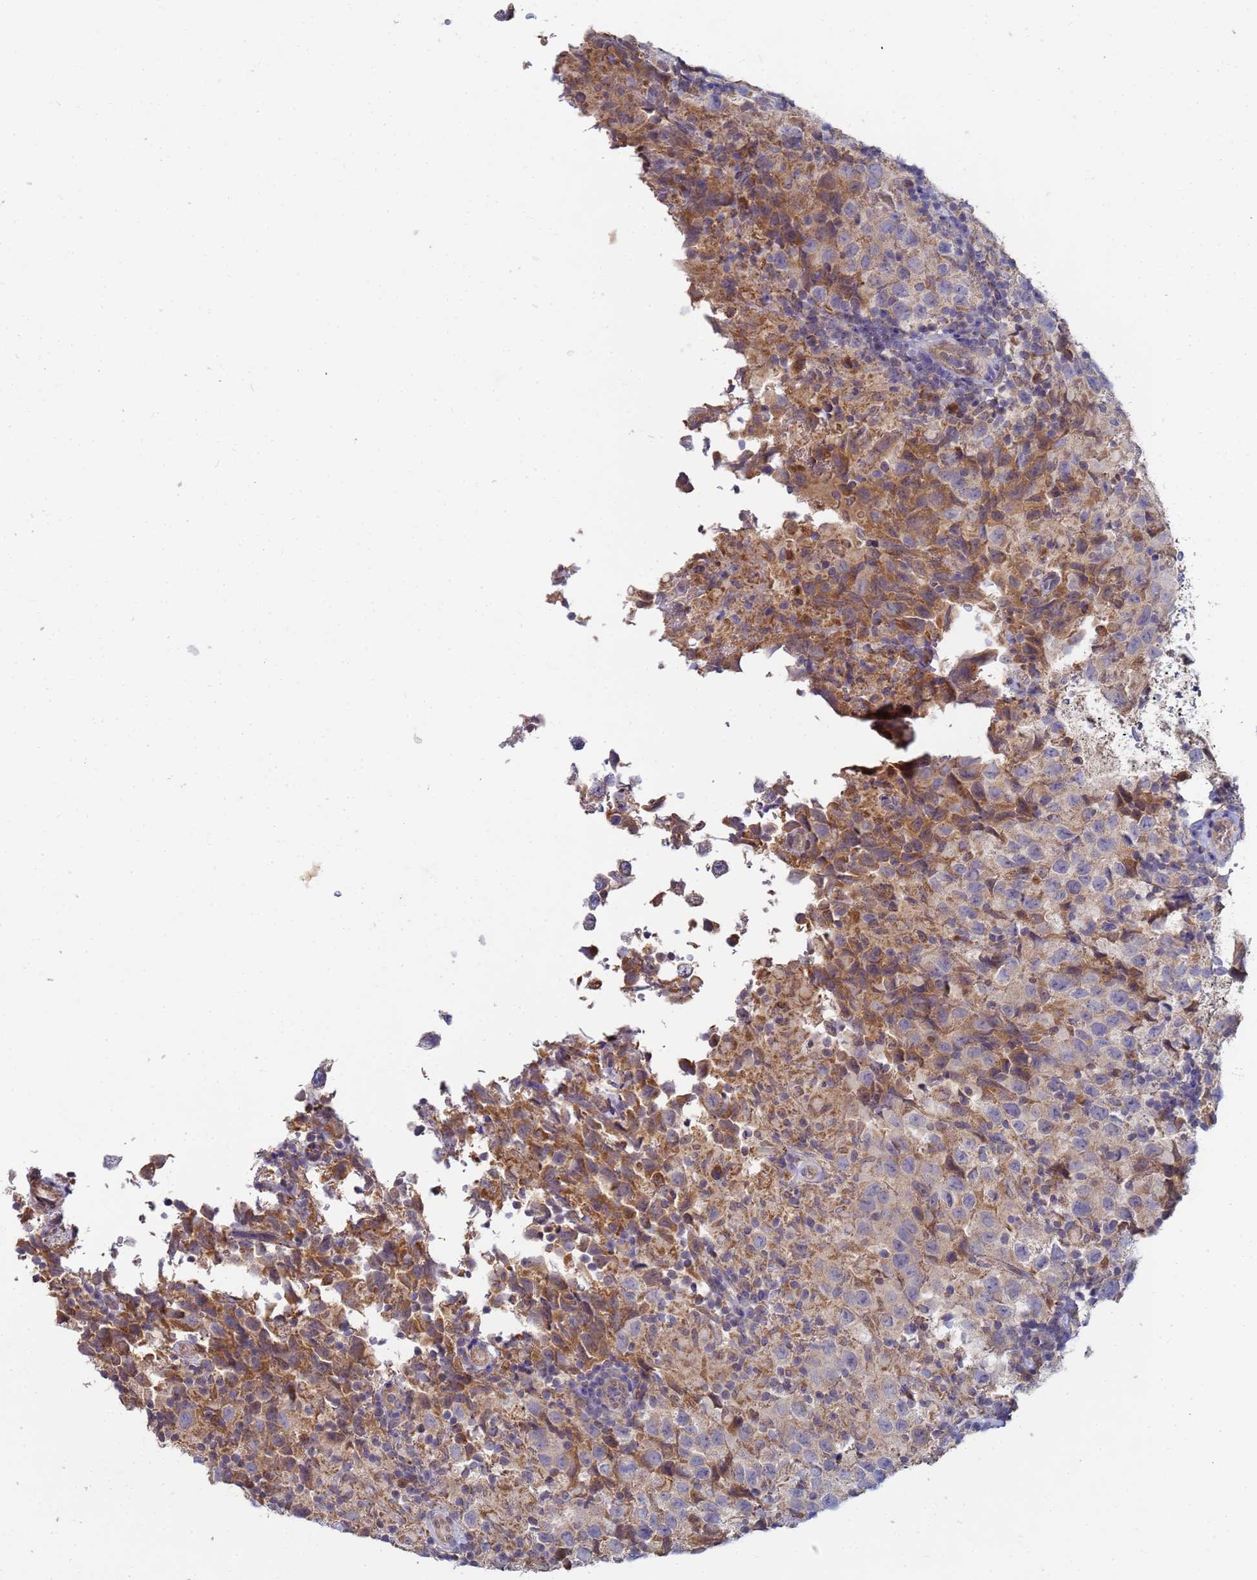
{"staining": {"intensity": "weak", "quantity": "<25%", "location": "cytoplasmic/membranous"}, "tissue": "testis cancer", "cell_type": "Tumor cells", "image_type": "cancer", "snomed": [{"axis": "morphology", "description": "Seminoma, NOS"}, {"axis": "morphology", "description": "Carcinoma, Embryonal, NOS"}, {"axis": "topography", "description": "Testis"}], "caption": "Tumor cells show no significant protein positivity in embryonal carcinoma (testis).", "gene": "C5orf34", "patient": {"sex": "male", "age": 41}}